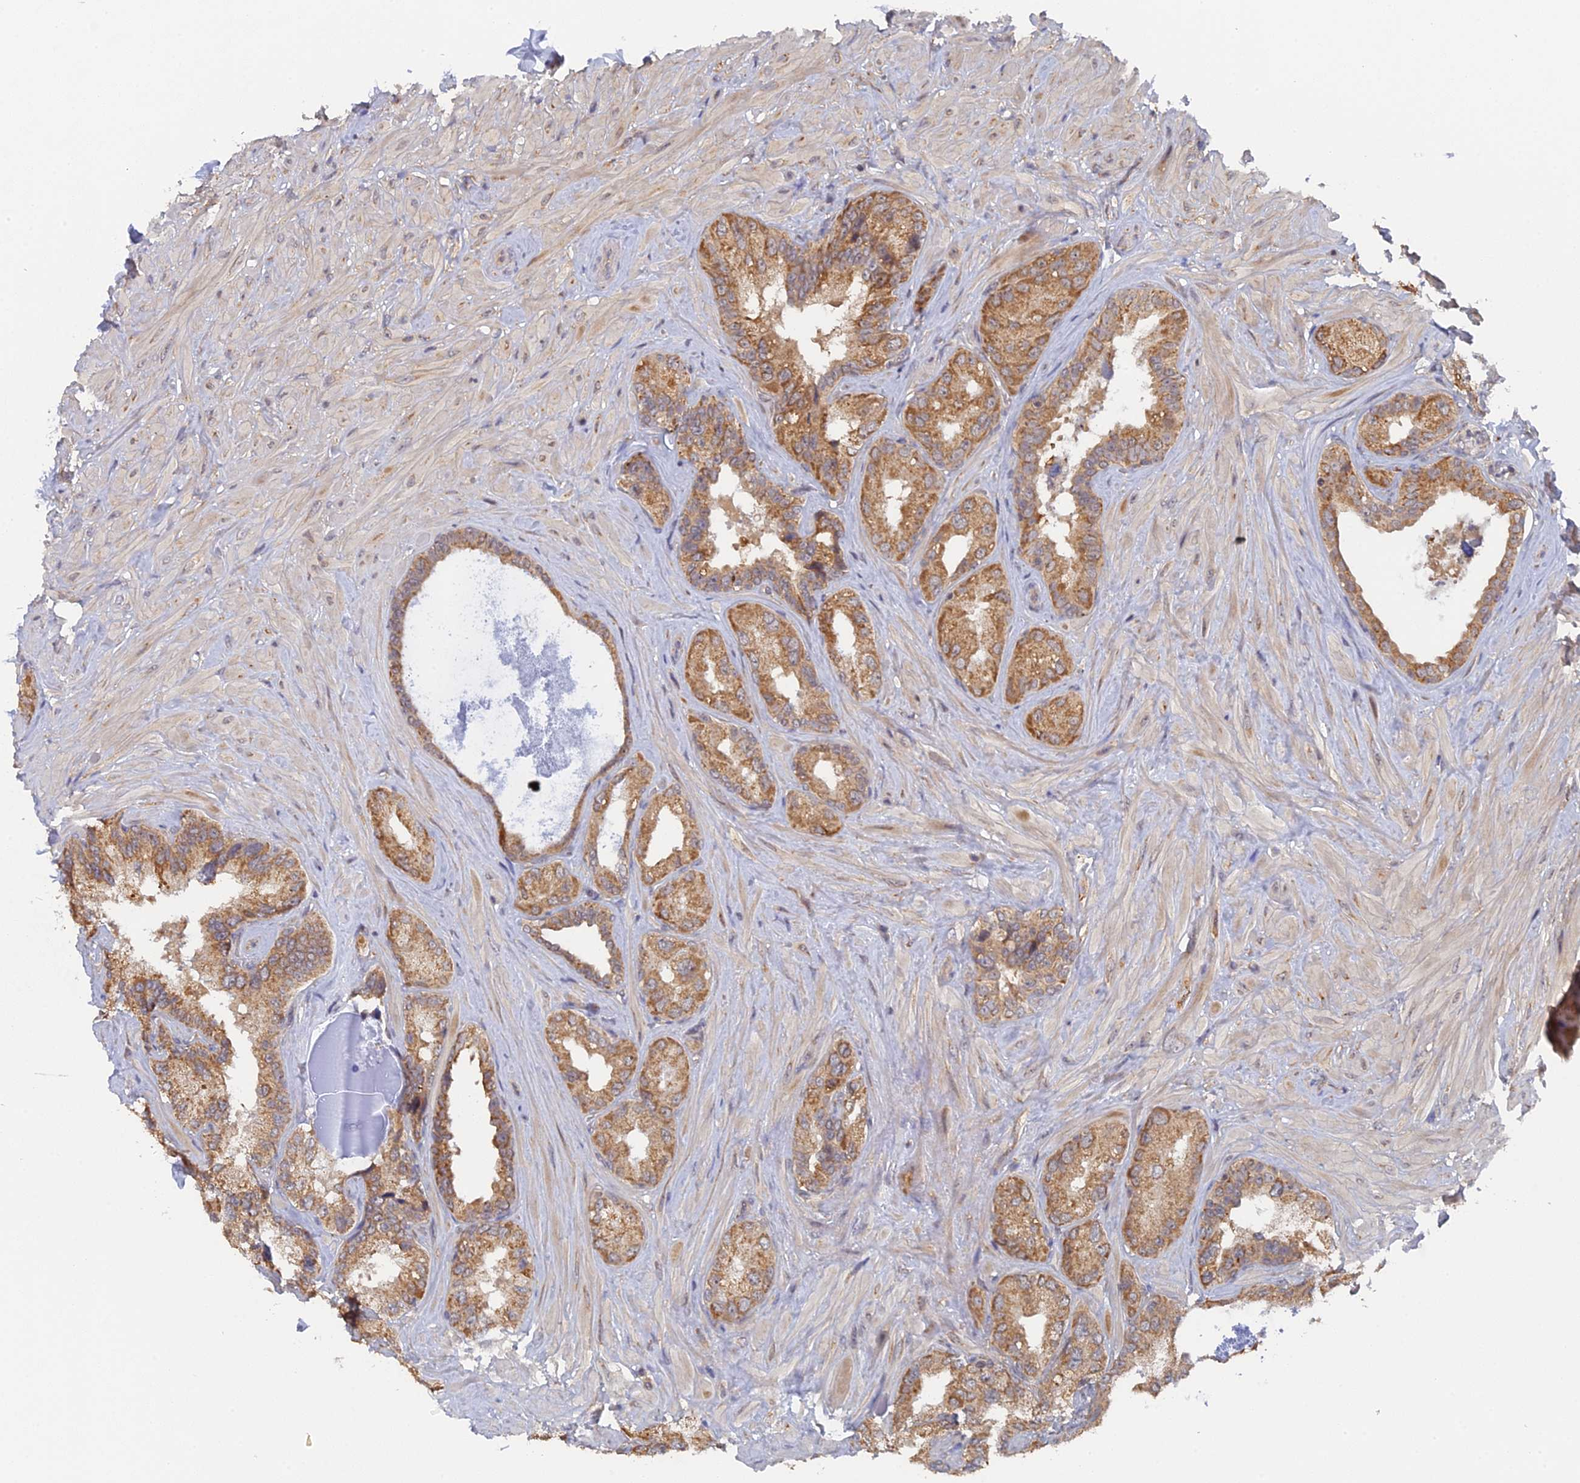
{"staining": {"intensity": "moderate", "quantity": ">75%", "location": "cytoplasmic/membranous"}, "tissue": "seminal vesicle", "cell_type": "Glandular cells", "image_type": "normal", "snomed": [{"axis": "morphology", "description": "Normal tissue, NOS"}, {"axis": "topography", "description": "Seminal veicle"}, {"axis": "topography", "description": "Peripheral nerve tissue"}], "caption": "Immunohistochemistry (IHC) histopathology image of benign seminal vesicle stained for a protein (brown), which shows medium levels of moderate cytoplasmic/membranous positivity in approximately >75% of glandular cells.", "gene": "MIGA2", "patient": {"sex": "male", "age": 67}}